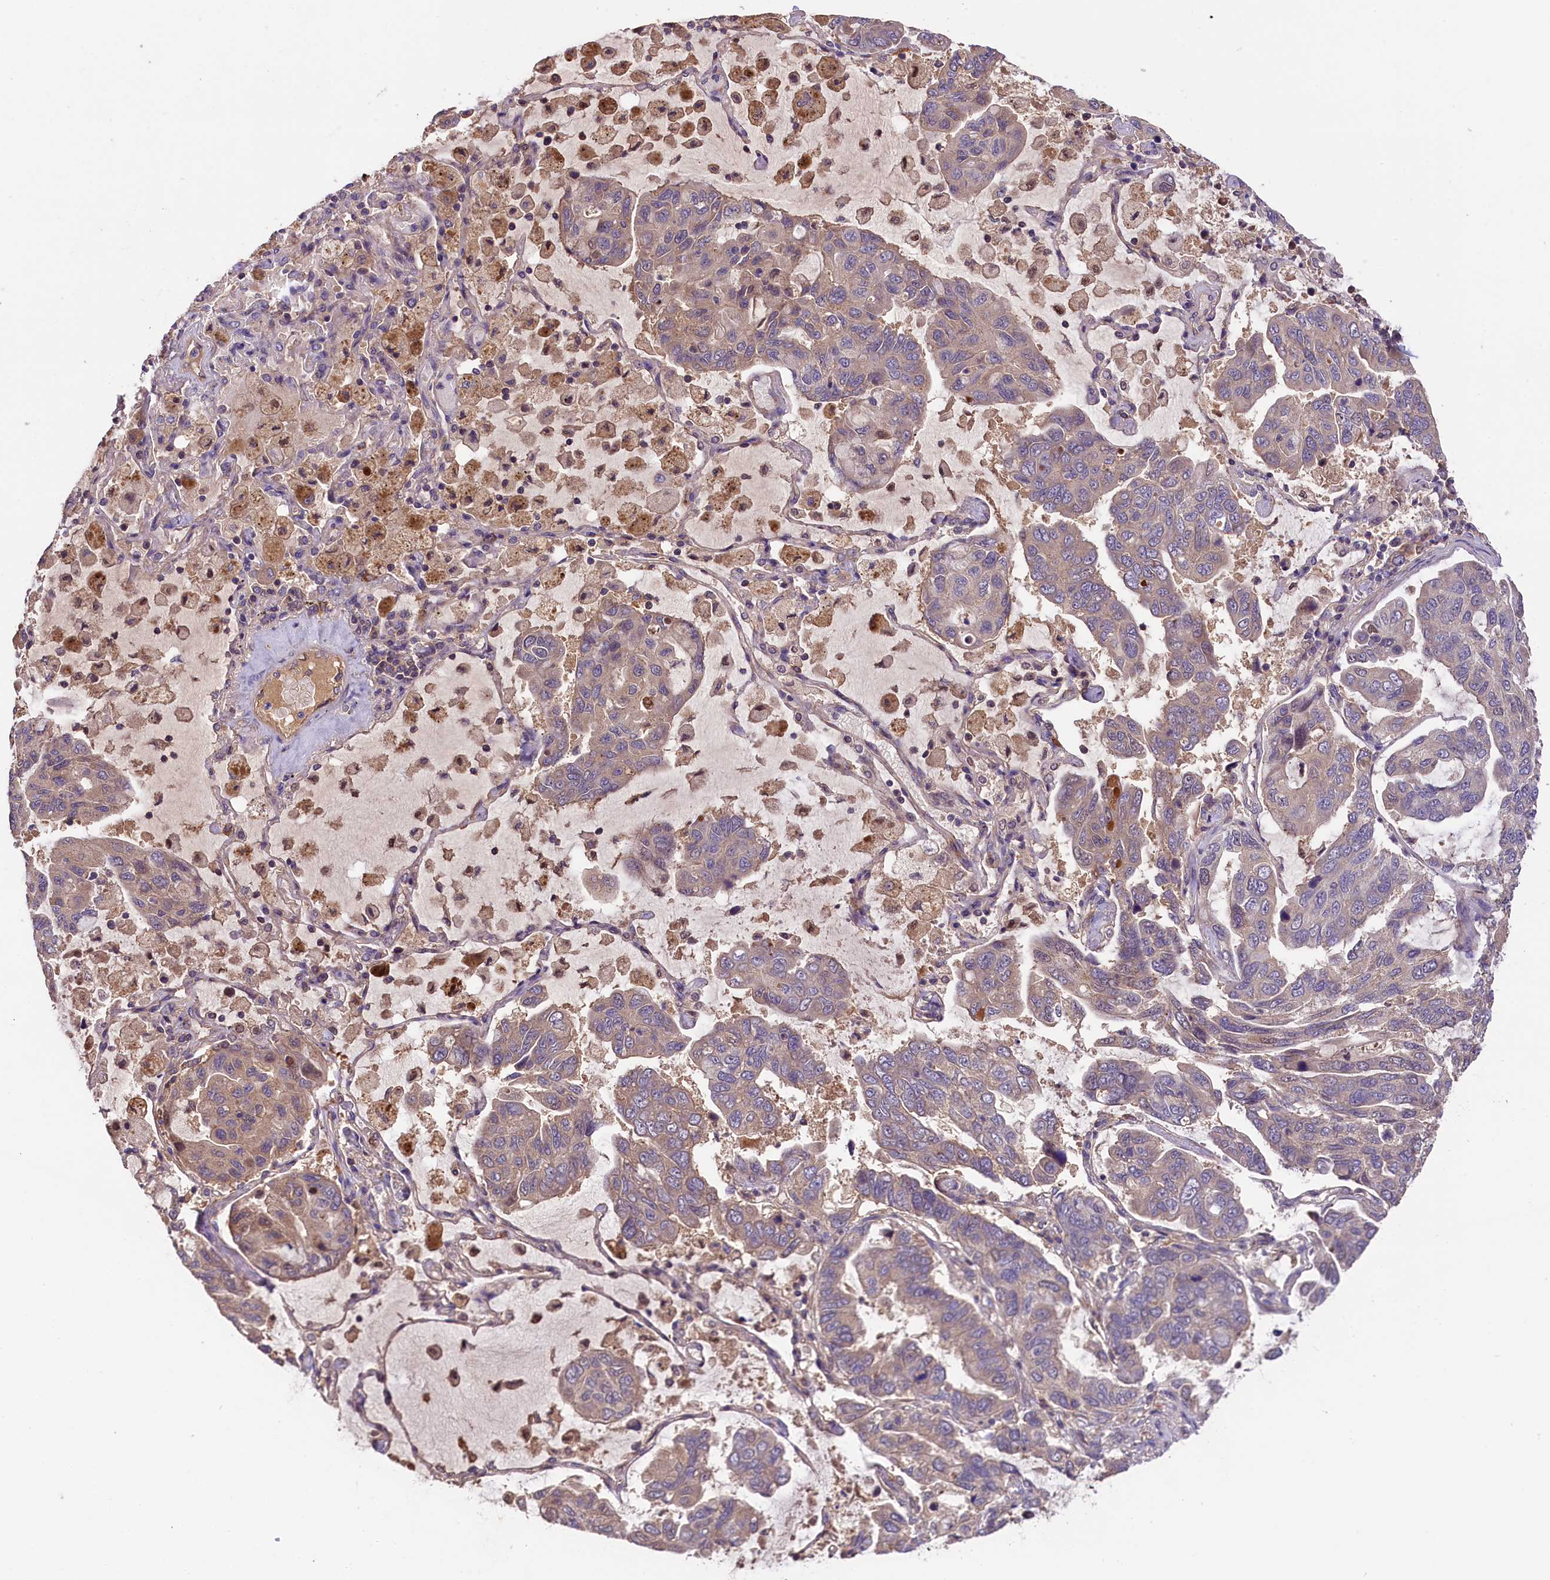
{"staining": {"intensity": "weak", "quantity": "<25%", "location": "cytoplasmic/membranous"}, "tissue": "lung cancer", "cell_type": "Tumor cells", "image_type": "cancer", "snomed": [{"axis": "morphology", "description": "Adenocarcinoma, NOS"}, {"axis": "topography", "description": "Lung"}], "caption": "Tumor cells show no significant expression in lung cancer. (DAB (3,3'-diaminobenzidine) immunohistochemistry, high magnification).", "gene": "SETD6", "patient": {"sex": "male", "age": 64}}